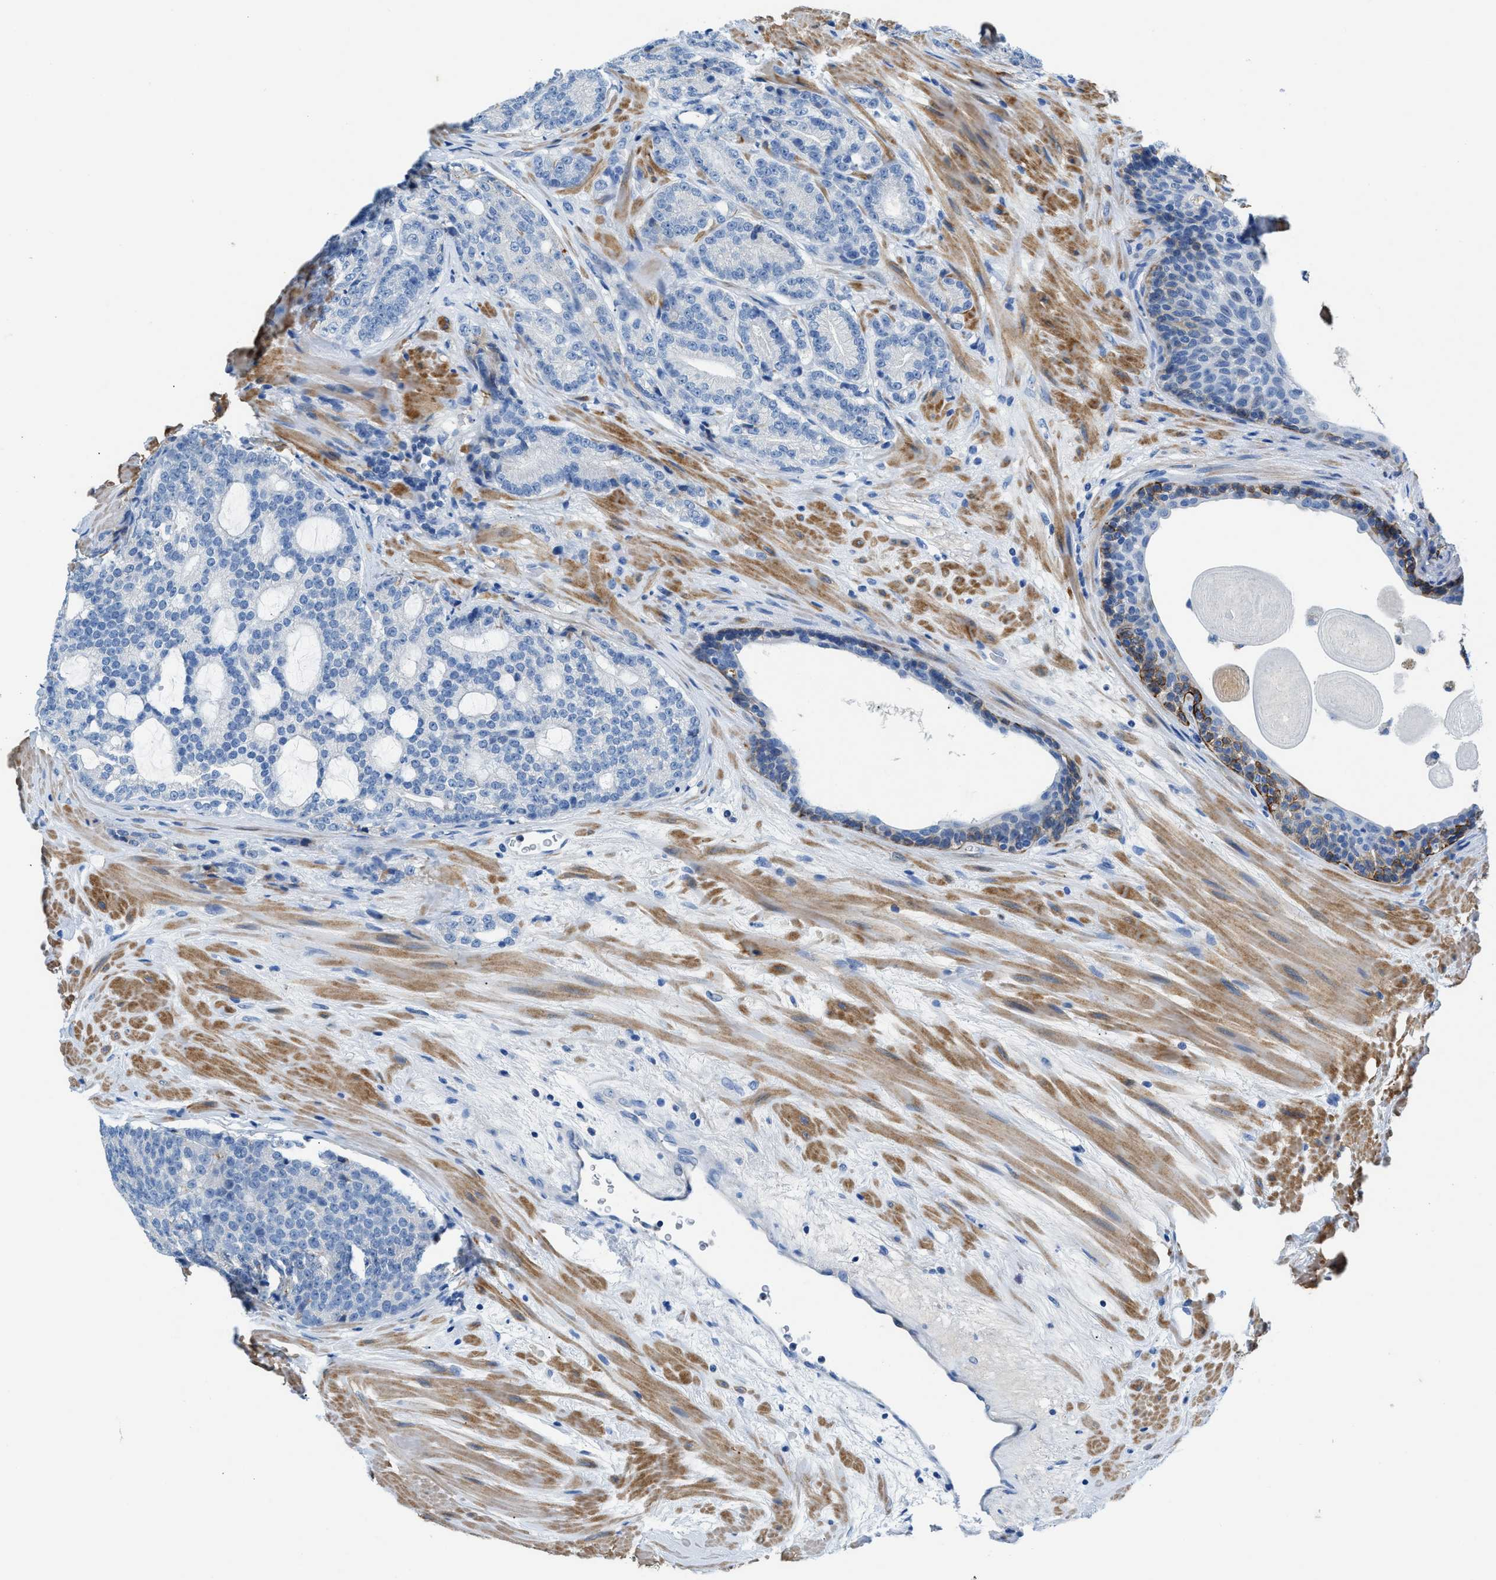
{"staining": {"intensity": "negative", "quantity": "none", "location": "none"}, "tissue": "prostate cancer", "cell_type": "Tumor cells", "image_type": "cancer", "snomed": [{"axis": "morphology", "description": "Adenocarcinoma, High grade"}, {"axis": "topography", "description": "Prostate"}], "caption": "A high-resolution histopathology image shows immunohistochemistry staining of prostate cancer, which shows no significant positivity in tumor cells. (Stains: DAB immunohistochemistry with hematoxylin counter stain, Microscopy: brightfield microscopy at high magnification).", "gene": "SLC10A6", "patient": {"sex": "male", "age": 61}}